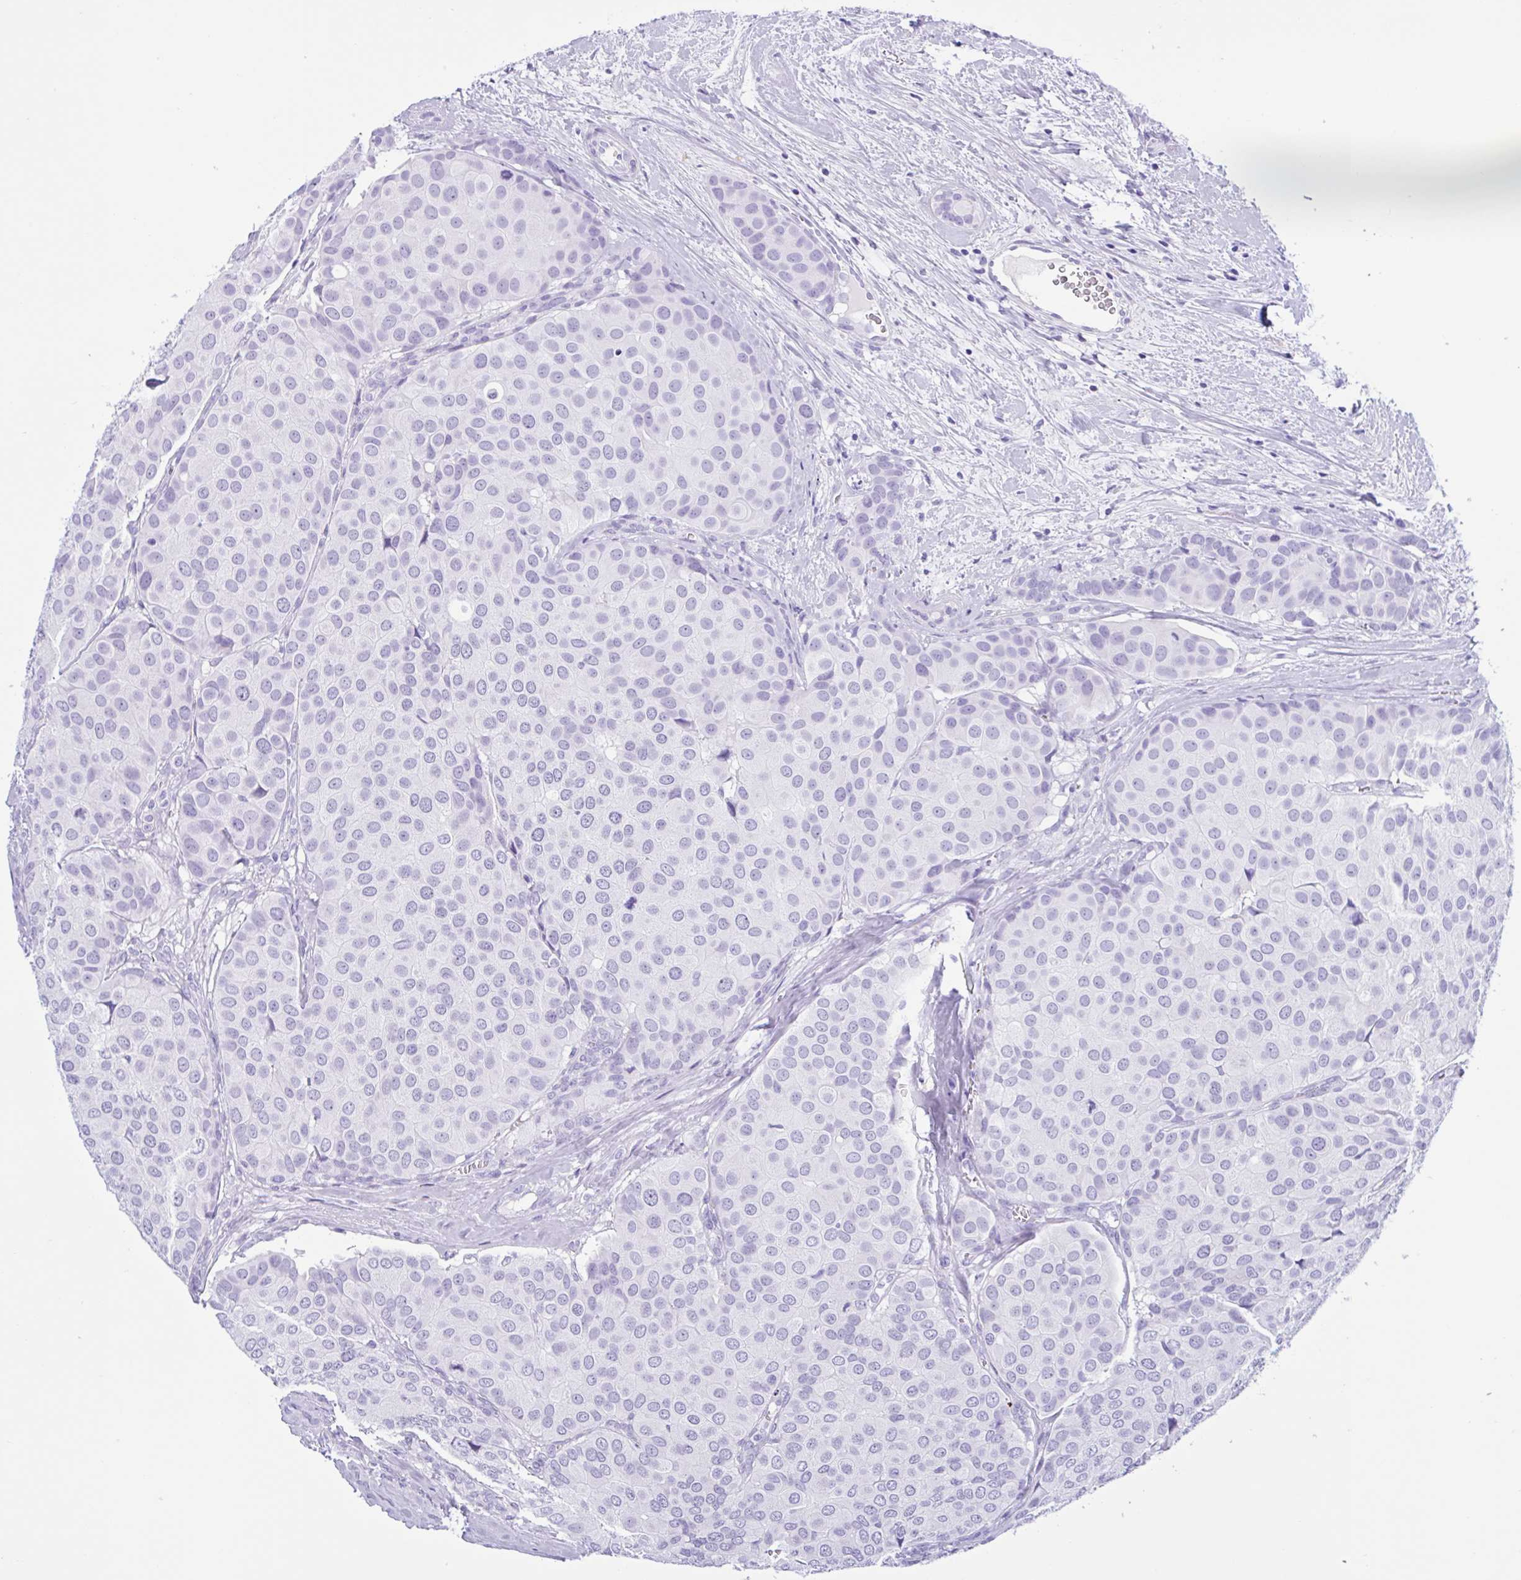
{"staining": {"intensity": "negative", "quantity": "none", "location": "none"}, "tissue": "breast cancer", "cell_type": "Tumor cells", "image_type": "cancer", "snomed": [{"axis": "morphology", "description": "Duct carcinoma"}, {"axis": "topography", "description": "Breast"}], "caption": "Tumor cells show no significant staining in breast cancer. The staining was performed using DAB (3,3'-diaminobenzidine) to visualize the protein expression in brown, while the nuclei were stained in blue with hematoxylin (Magnification: 20x).", "gene": "MRGPRG", "patient": {"sex": "female", "age": 70}}